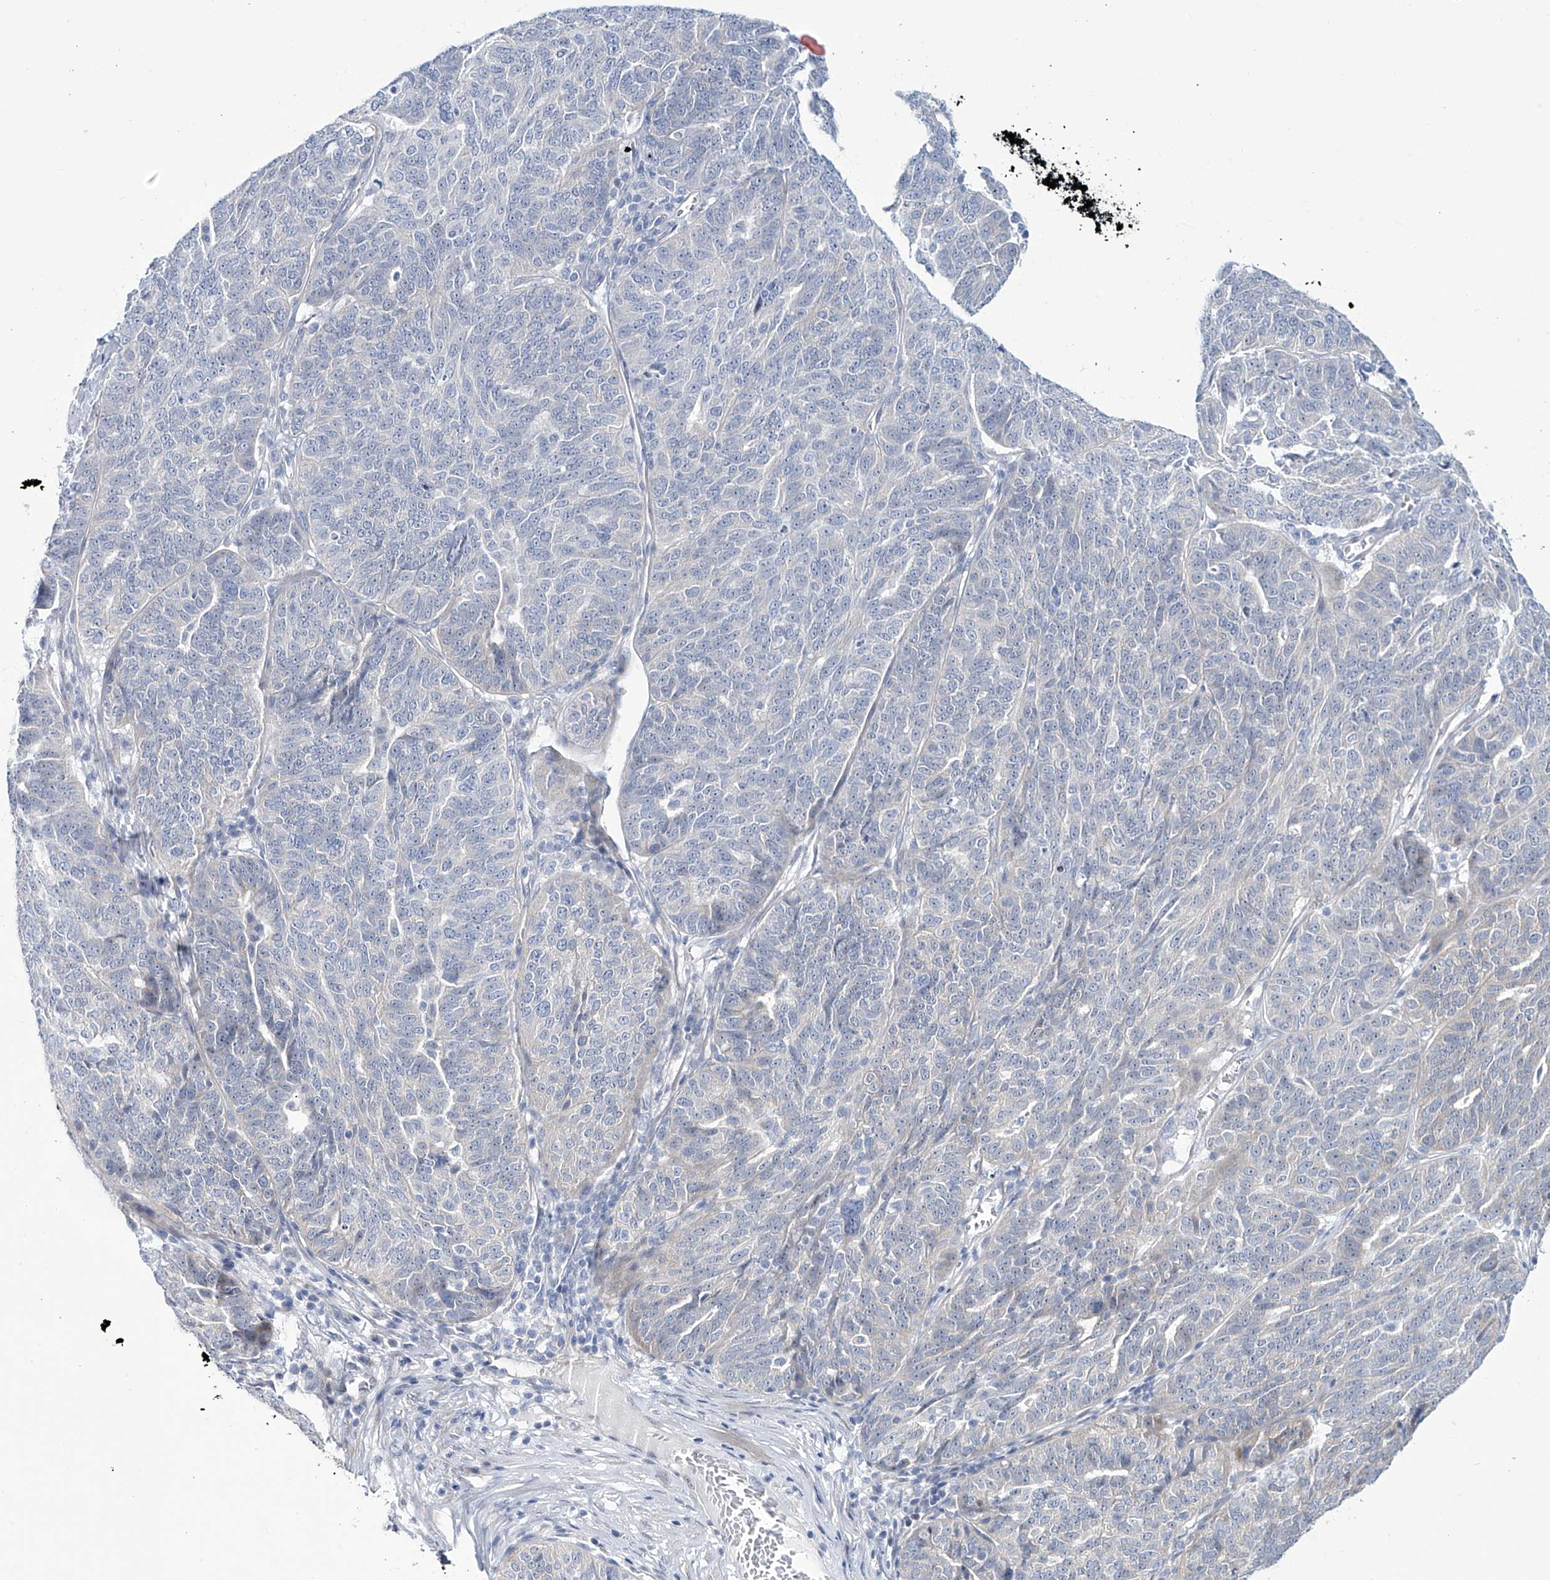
{"staining": {"intensity": "negative", "quantity": "none", "location": "none"}, "tissue": "ovarian cancer", "cell_type": "Tumor cells", "image_type": "cancer", "snomed": [{"axis": "morphology", "description": "Cystadenocarcinoma, serous, NOS"}, {"axis": "topography", "description": "Ovary"}], "caption": "Ovarian serous cystadenocarcinoma was stained to show a protein in brown. There is no significant expression in tumor cells.", "gene": "TRIM60", "patient": {"sex": "female", "age": 59}}